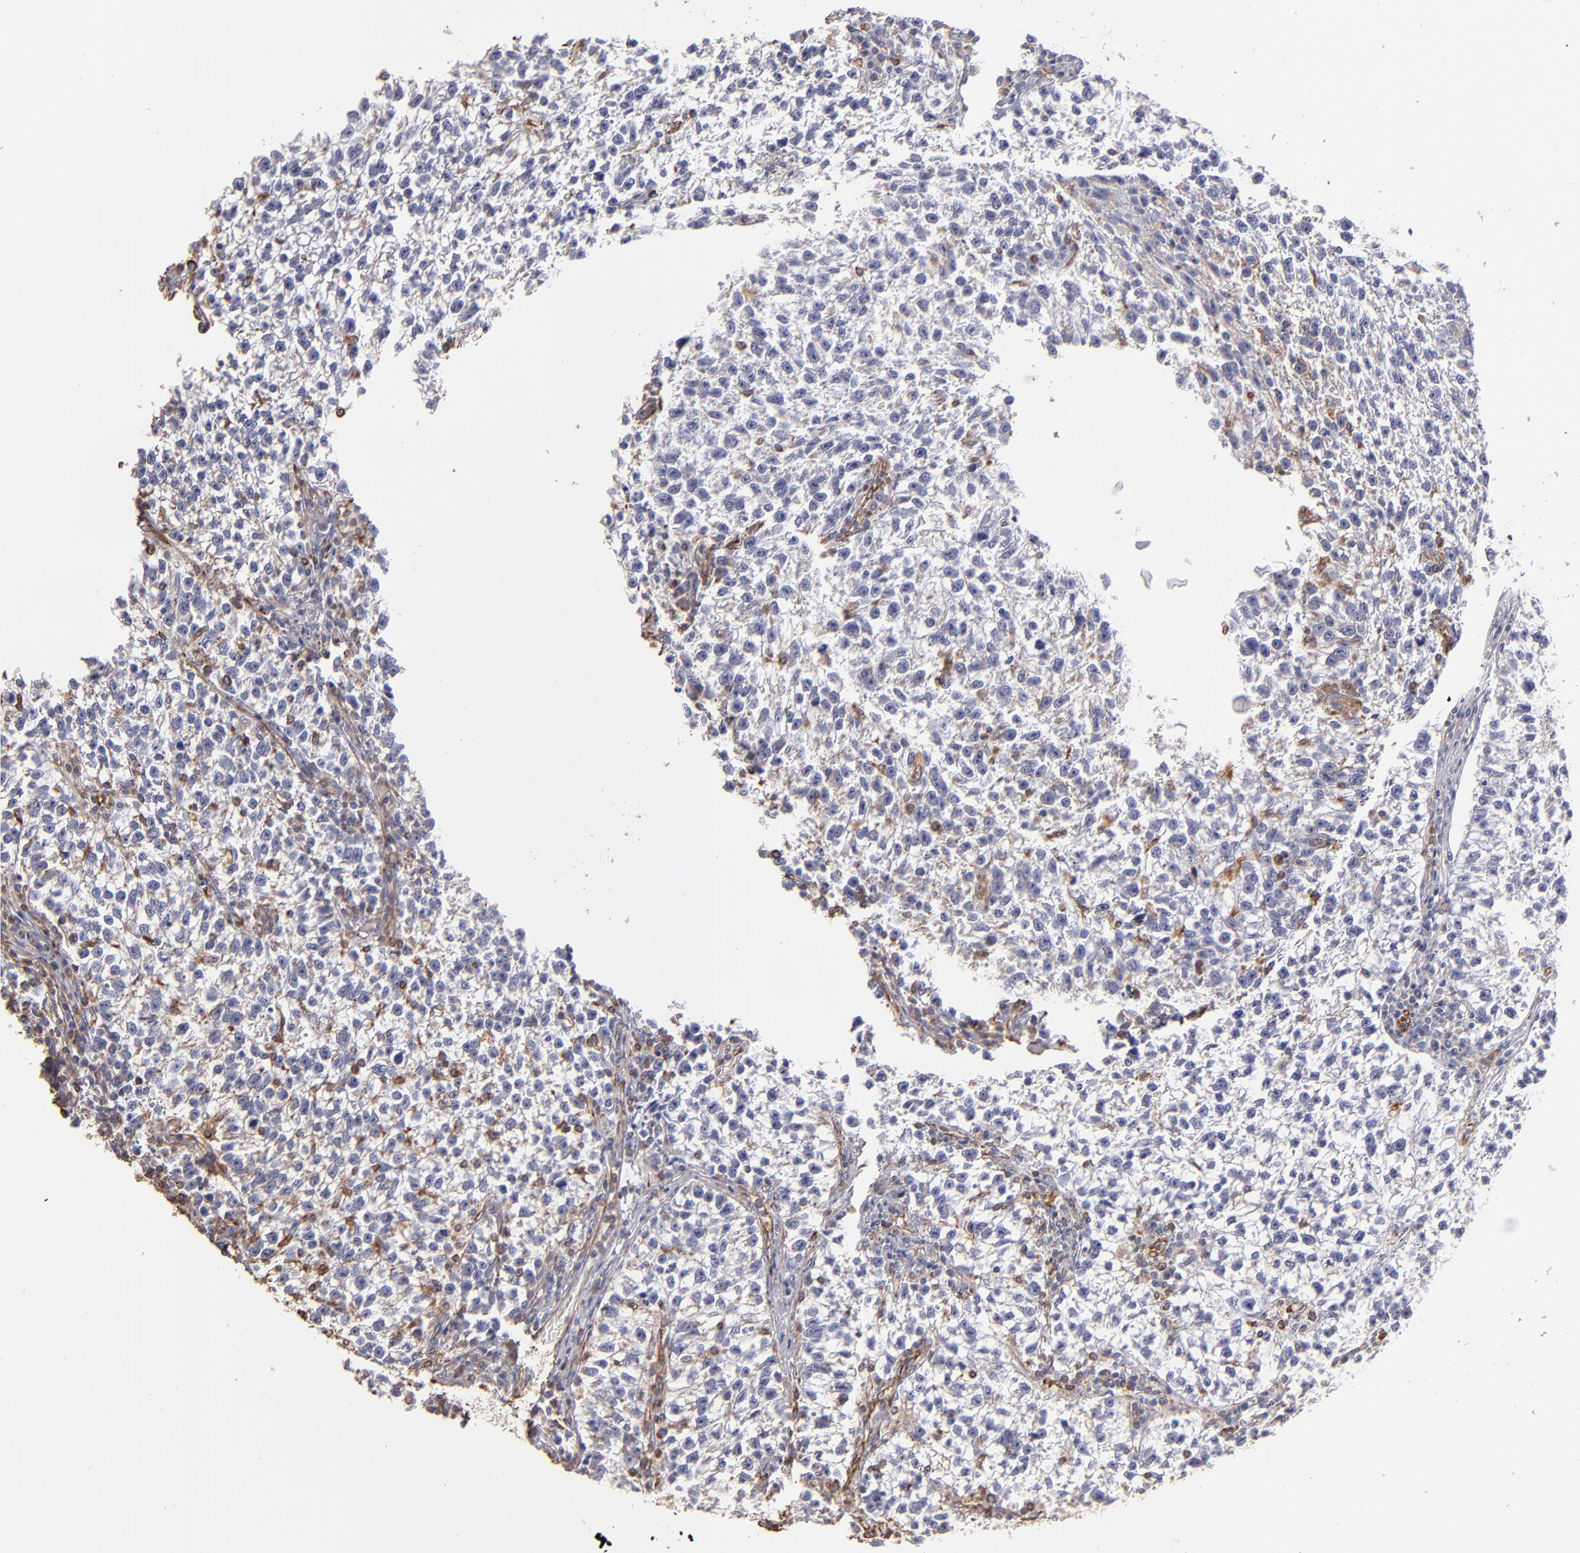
{"staining": {"intensity": "negative", "quantity": "none", "location": "none"}, "tissue": "testis cancer", "cell_type": "Tumor cells", "image_type": "cancer", "snomed": [{"axis": "morphology", "description": "Seminoma, NOS"}, {"axis": "topography", "description": "Testis"}], "caption": "Immunohistochemical staining of testis seminoma displays no significant staining in tumor cells.", "gene": "ABCC1", "patient": {"sex": "male", "age": 38}}